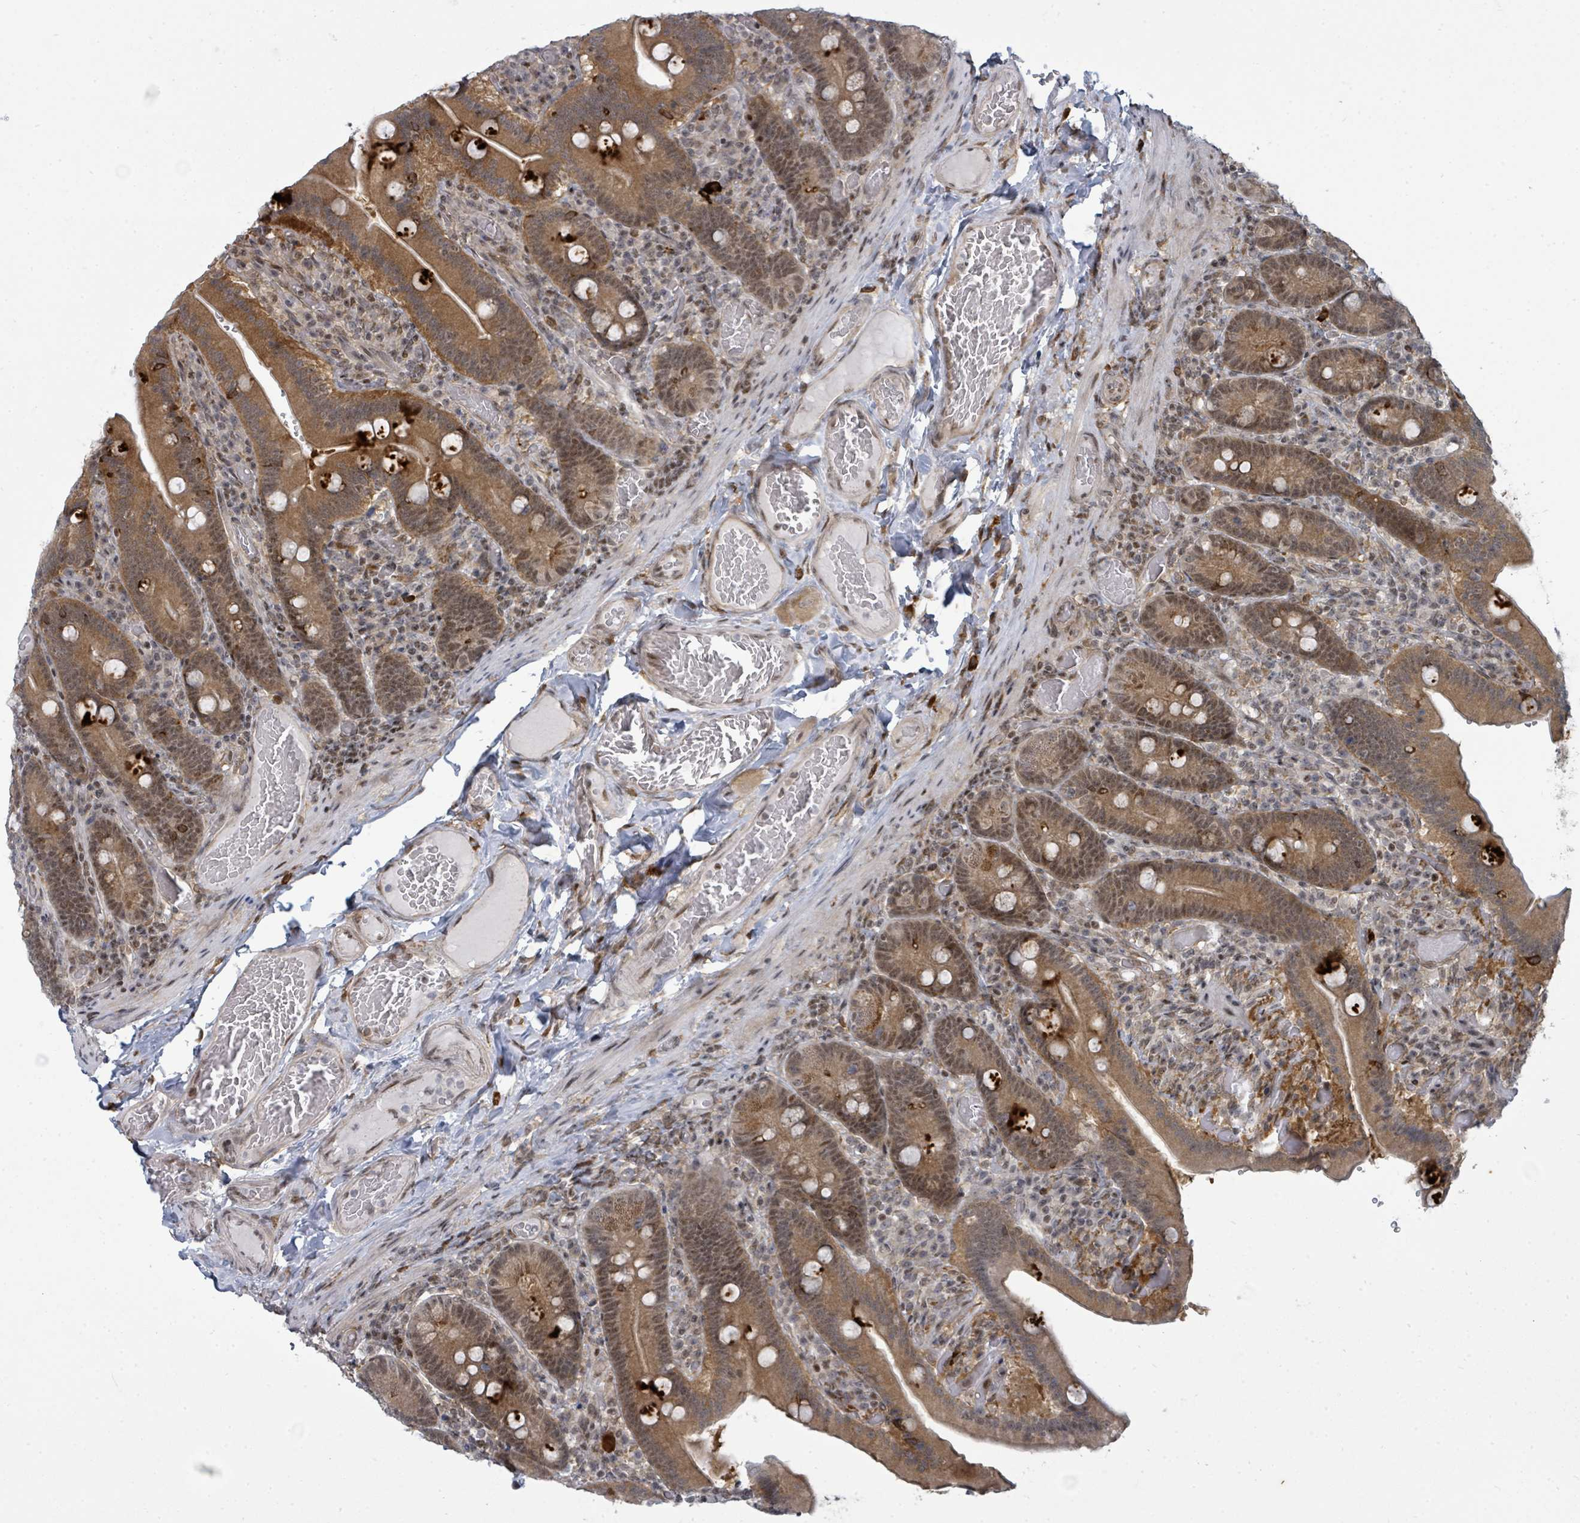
{"staining": {"intensity": "moderate", "quantity": "25%-75%", "location": "cytoplasmic/membranous,nuclear"}, "tissue": "duodenum", "cell_type": "Glandular cells", "image_type": "normal", "snomed": [{"axis": "morphology", "description": "Normal tissue, NOS"}, {"axis": "topography", "description": "Duodenum"}], "caption": "IHC staining of unremarkable duodenum, which reveals medium levels of moderate cytoplasmic/membranous,nuclear staining in approximately 25%-75% of glandular cells indicating moderate cytoplasmic/membranous,nuclear protein expression. The staining was performed using DAB (3,3'-diaminobenzidine) (brown) for protein detection and nuclei were counterstained in hematoxylin (blue).", "gene": "PSMG2", "patient": {"sex": "female", "age": 62}}